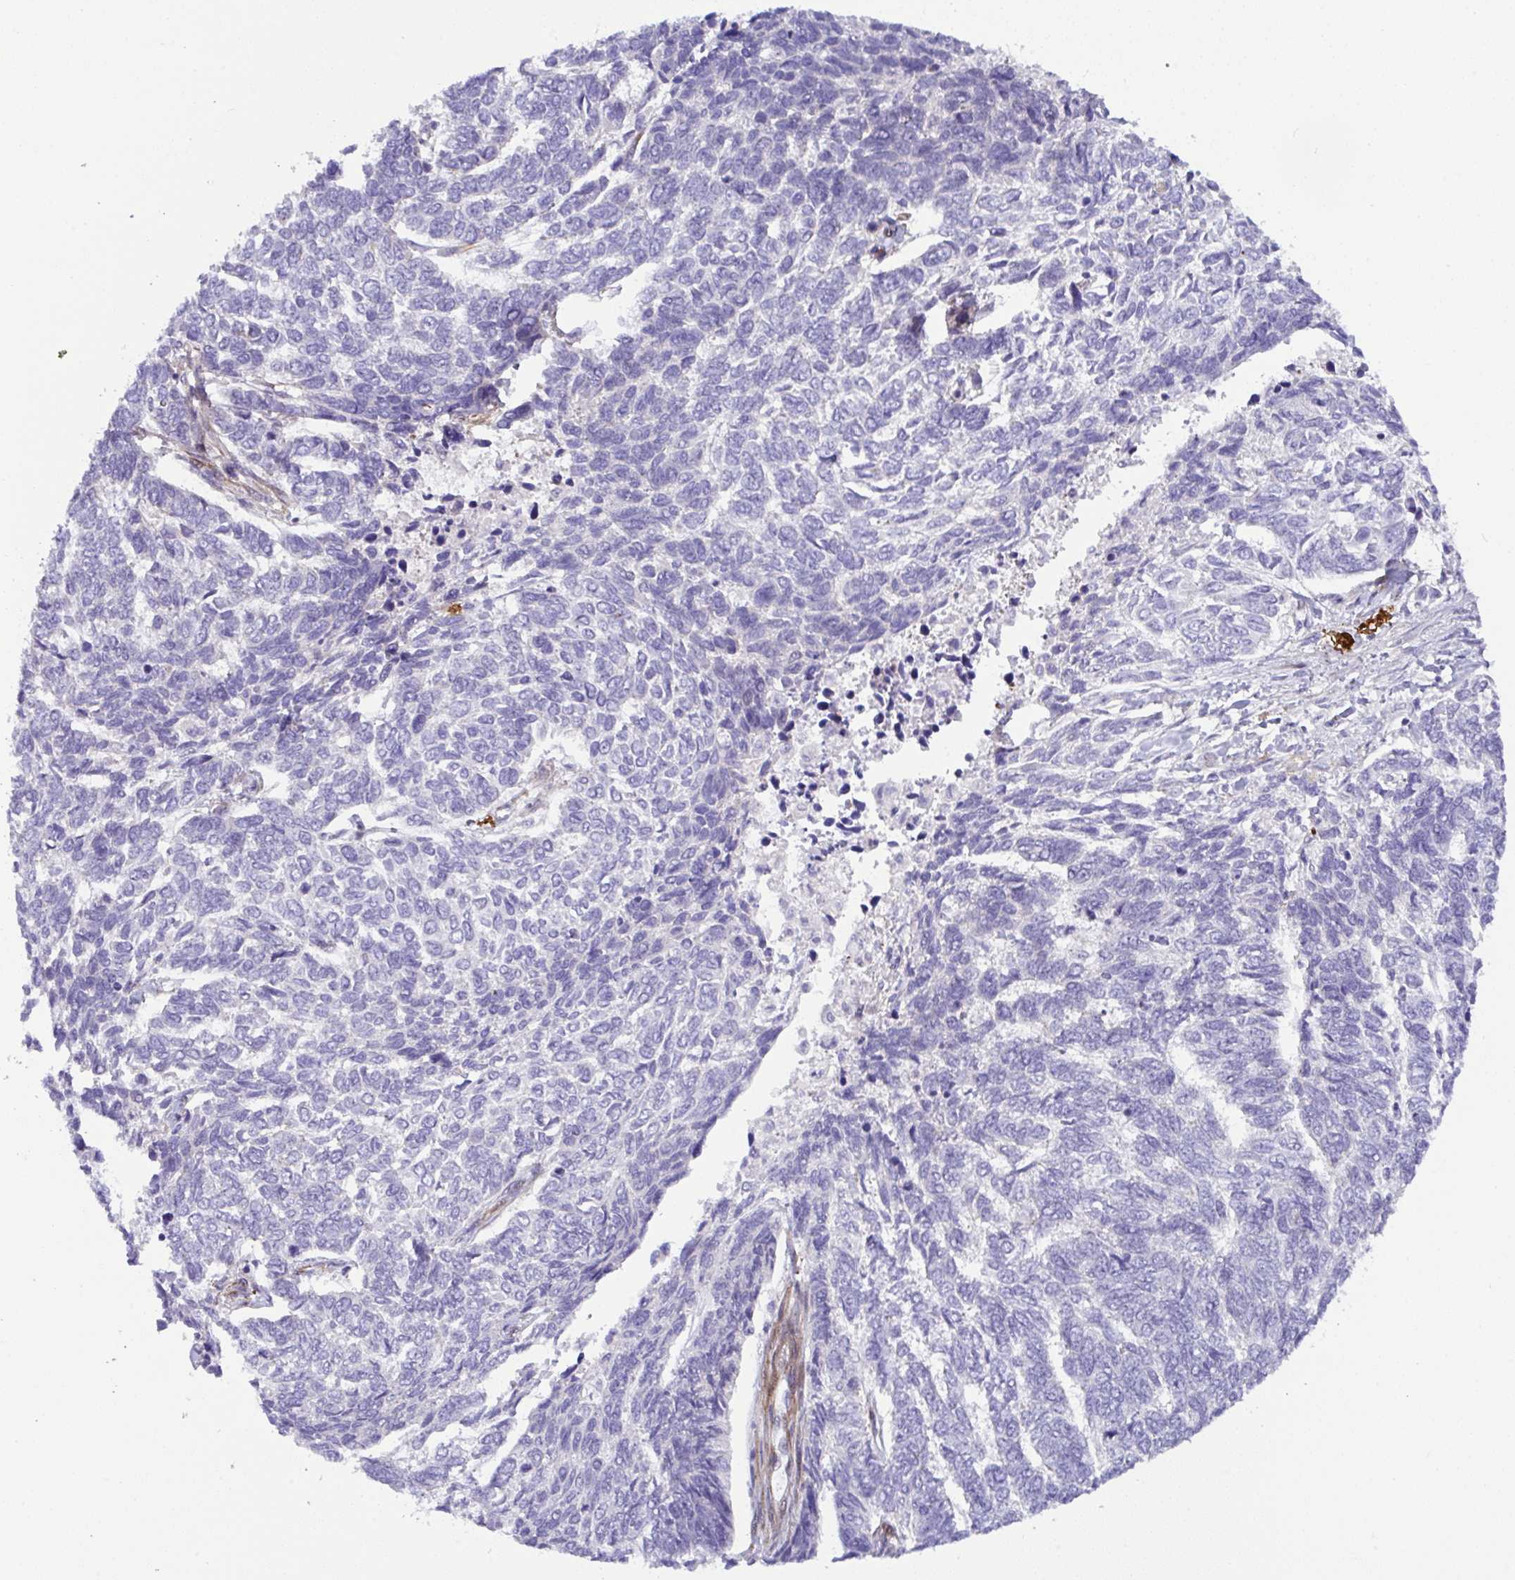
{"staining": {"intensity": "negative", "quantity": "none", "location": "none"}, "tissue": "skin cancer", "cell_type": "Tumor cells", "image_type": "cancer", "snomed": [{"axis": "morphology", "description": "Basal cell carcinoma"}, {"axis": "topography", "description": "Skin"}], "caption": "IHC image of neoplastic tissue: skin basal cell carcinoma stained with DAB (3,3'-diaminobenzidine) demonstrates no significant protein staining in tumor cells.", "gene": "ZNF713", "patient": {"sex": "female", "age": 65}}